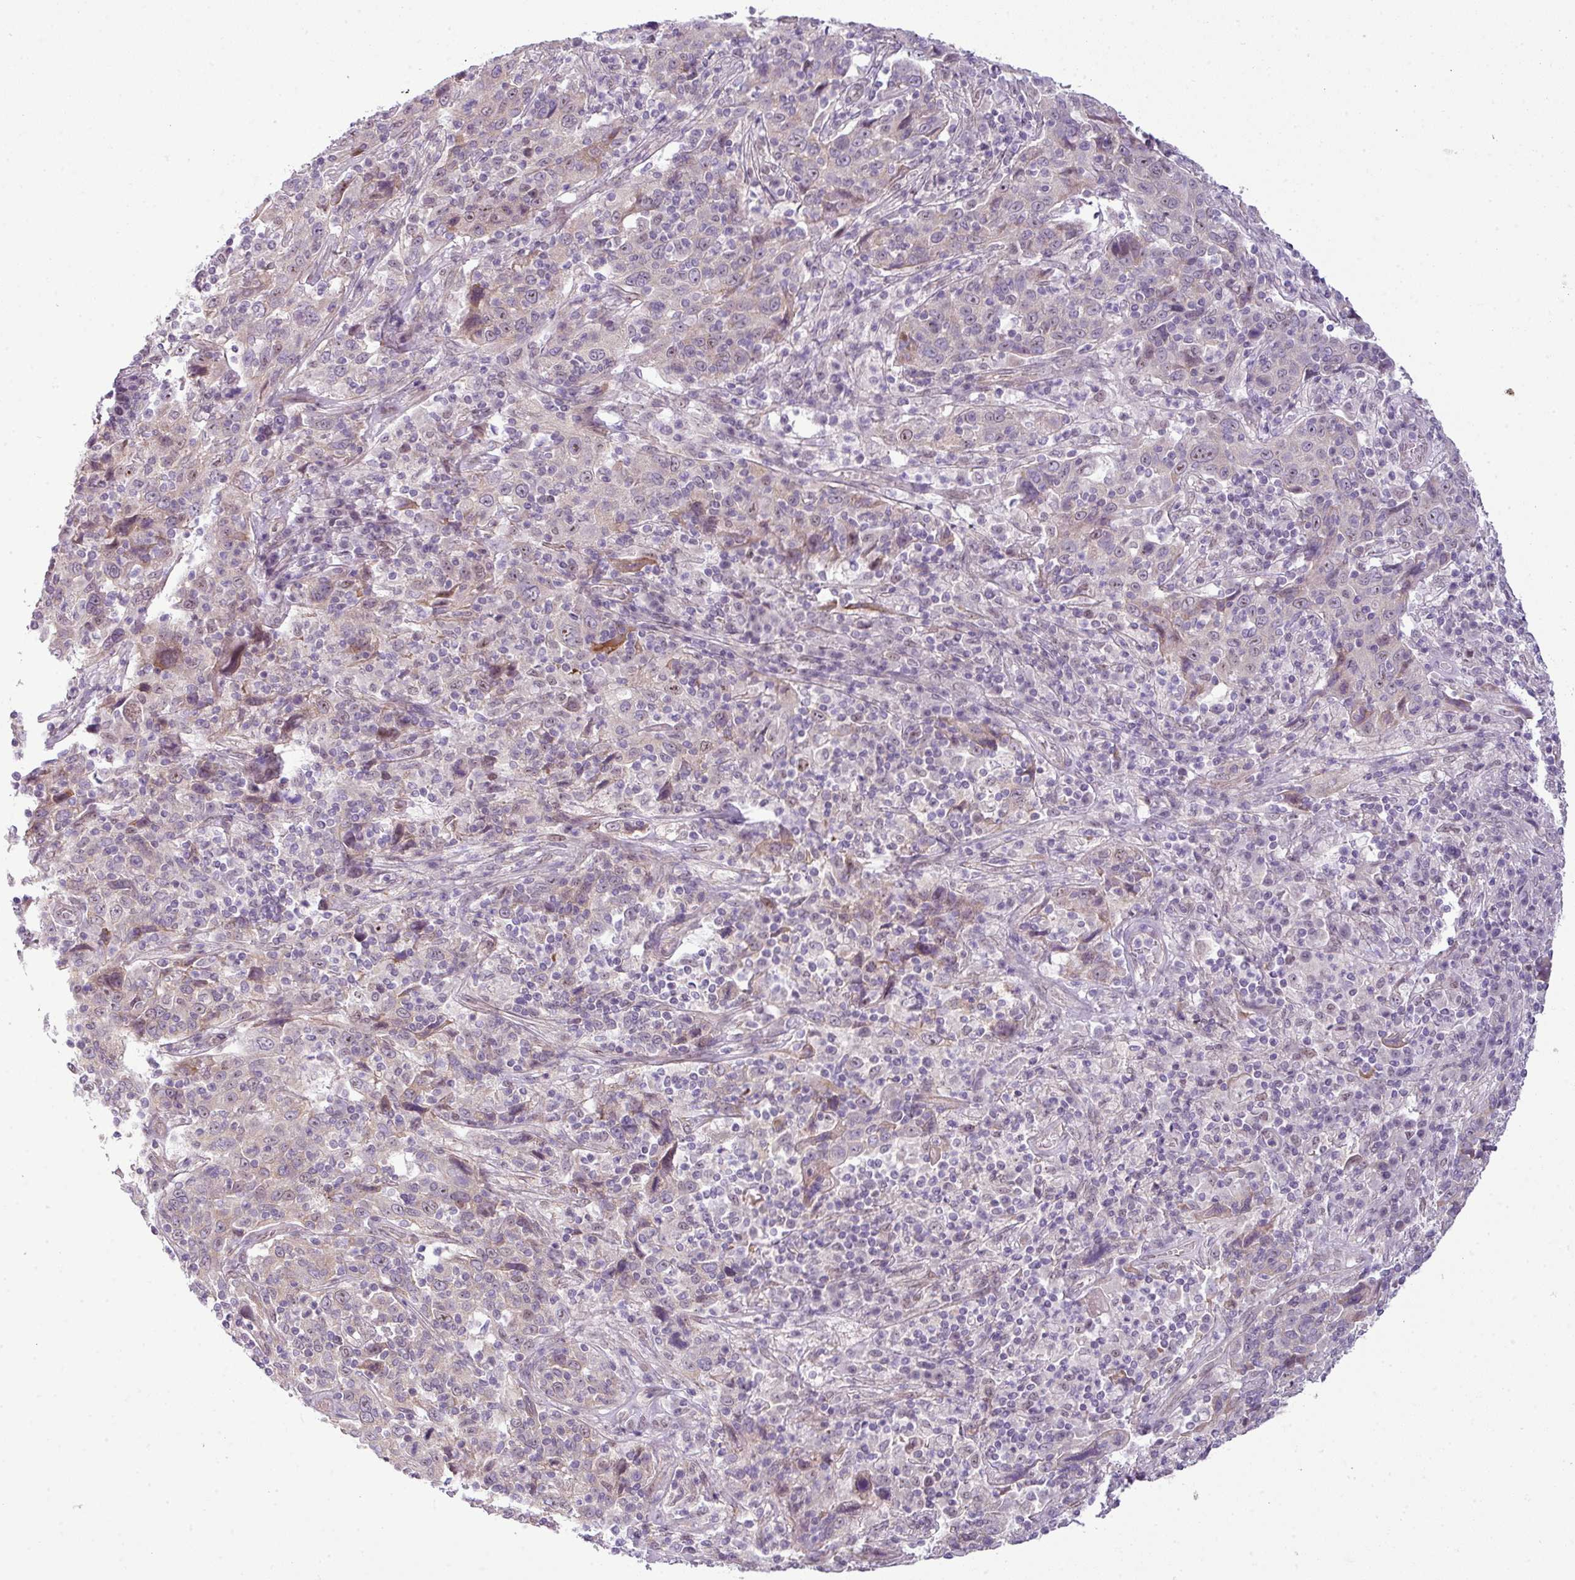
{"staining": {"intensity": "negative", "quantity": "none", "location": "none"}, "tissue": "cervical cancer", "cell_type": "Tumor cells", "image_type": "cancer", "snomed": [{"axis": "morphology", "description": "Squamous cell carcinoma, NOS"}, {"axis": "topography", "description": "Cervix"}], "caption": "An immunohistochemistry image of cervical cancer is shown. There is no staining in tumor cells of cervical cancer.", "gene": "MAK16", "patient": {"sex": "female", "age": 46}}